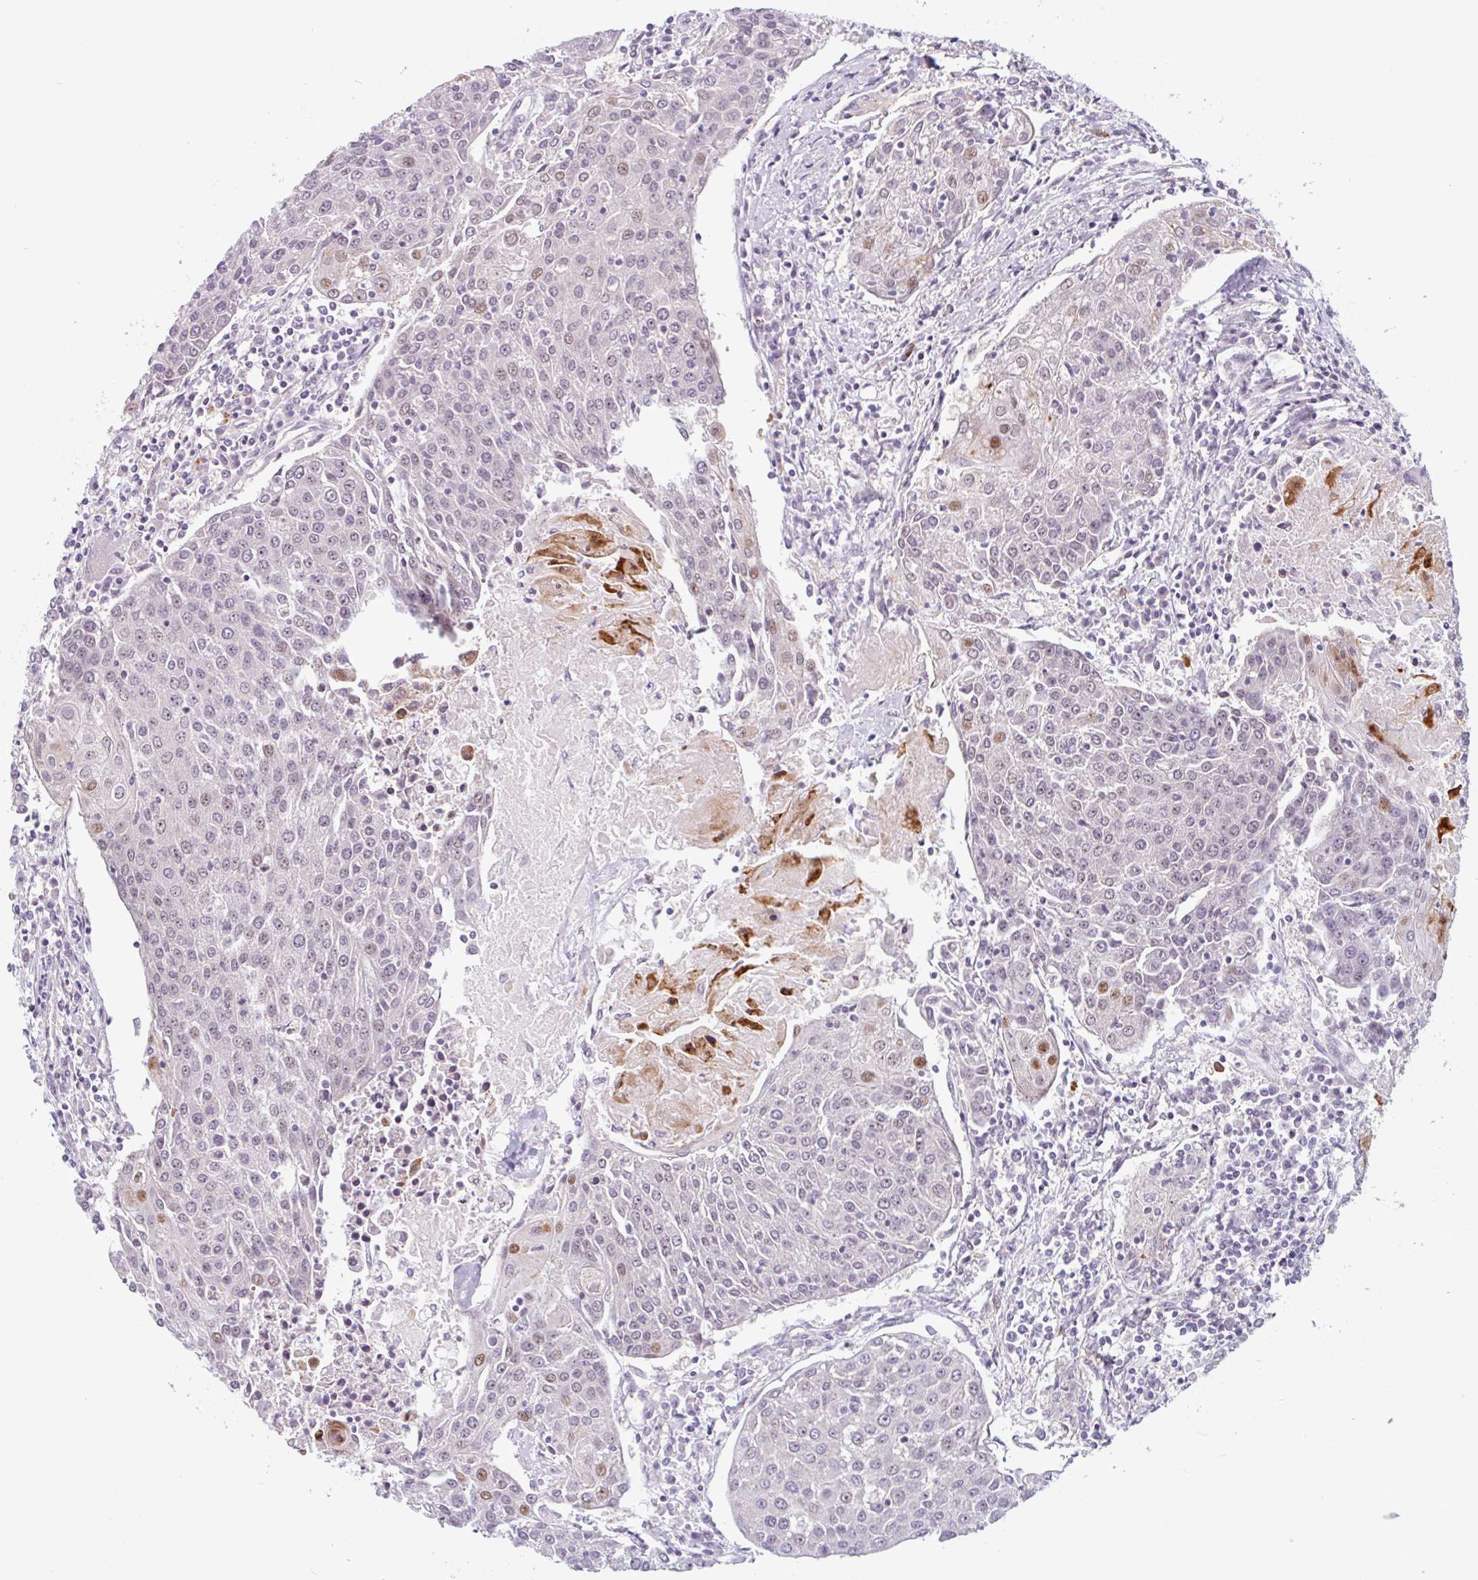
{"staining": {"intensity": "moderate", "quantity": "<25%", "location": "nuclear"}, "tissue": "urothelial cancer", "cell_type": "Tumor cells", "image_type": "cancer", "snomed": [{"axis": "morphology", "description": "Urothelial carcinoma, High grade"}, {"axis": "topography", "description": "Urinary bladder"}], "caption": "Human urothelial cancer stained with a protein marker shows moderate staining in tumor cells.", "gene": "TMEM119", "patient": {"sex": "female", "age": 85}}